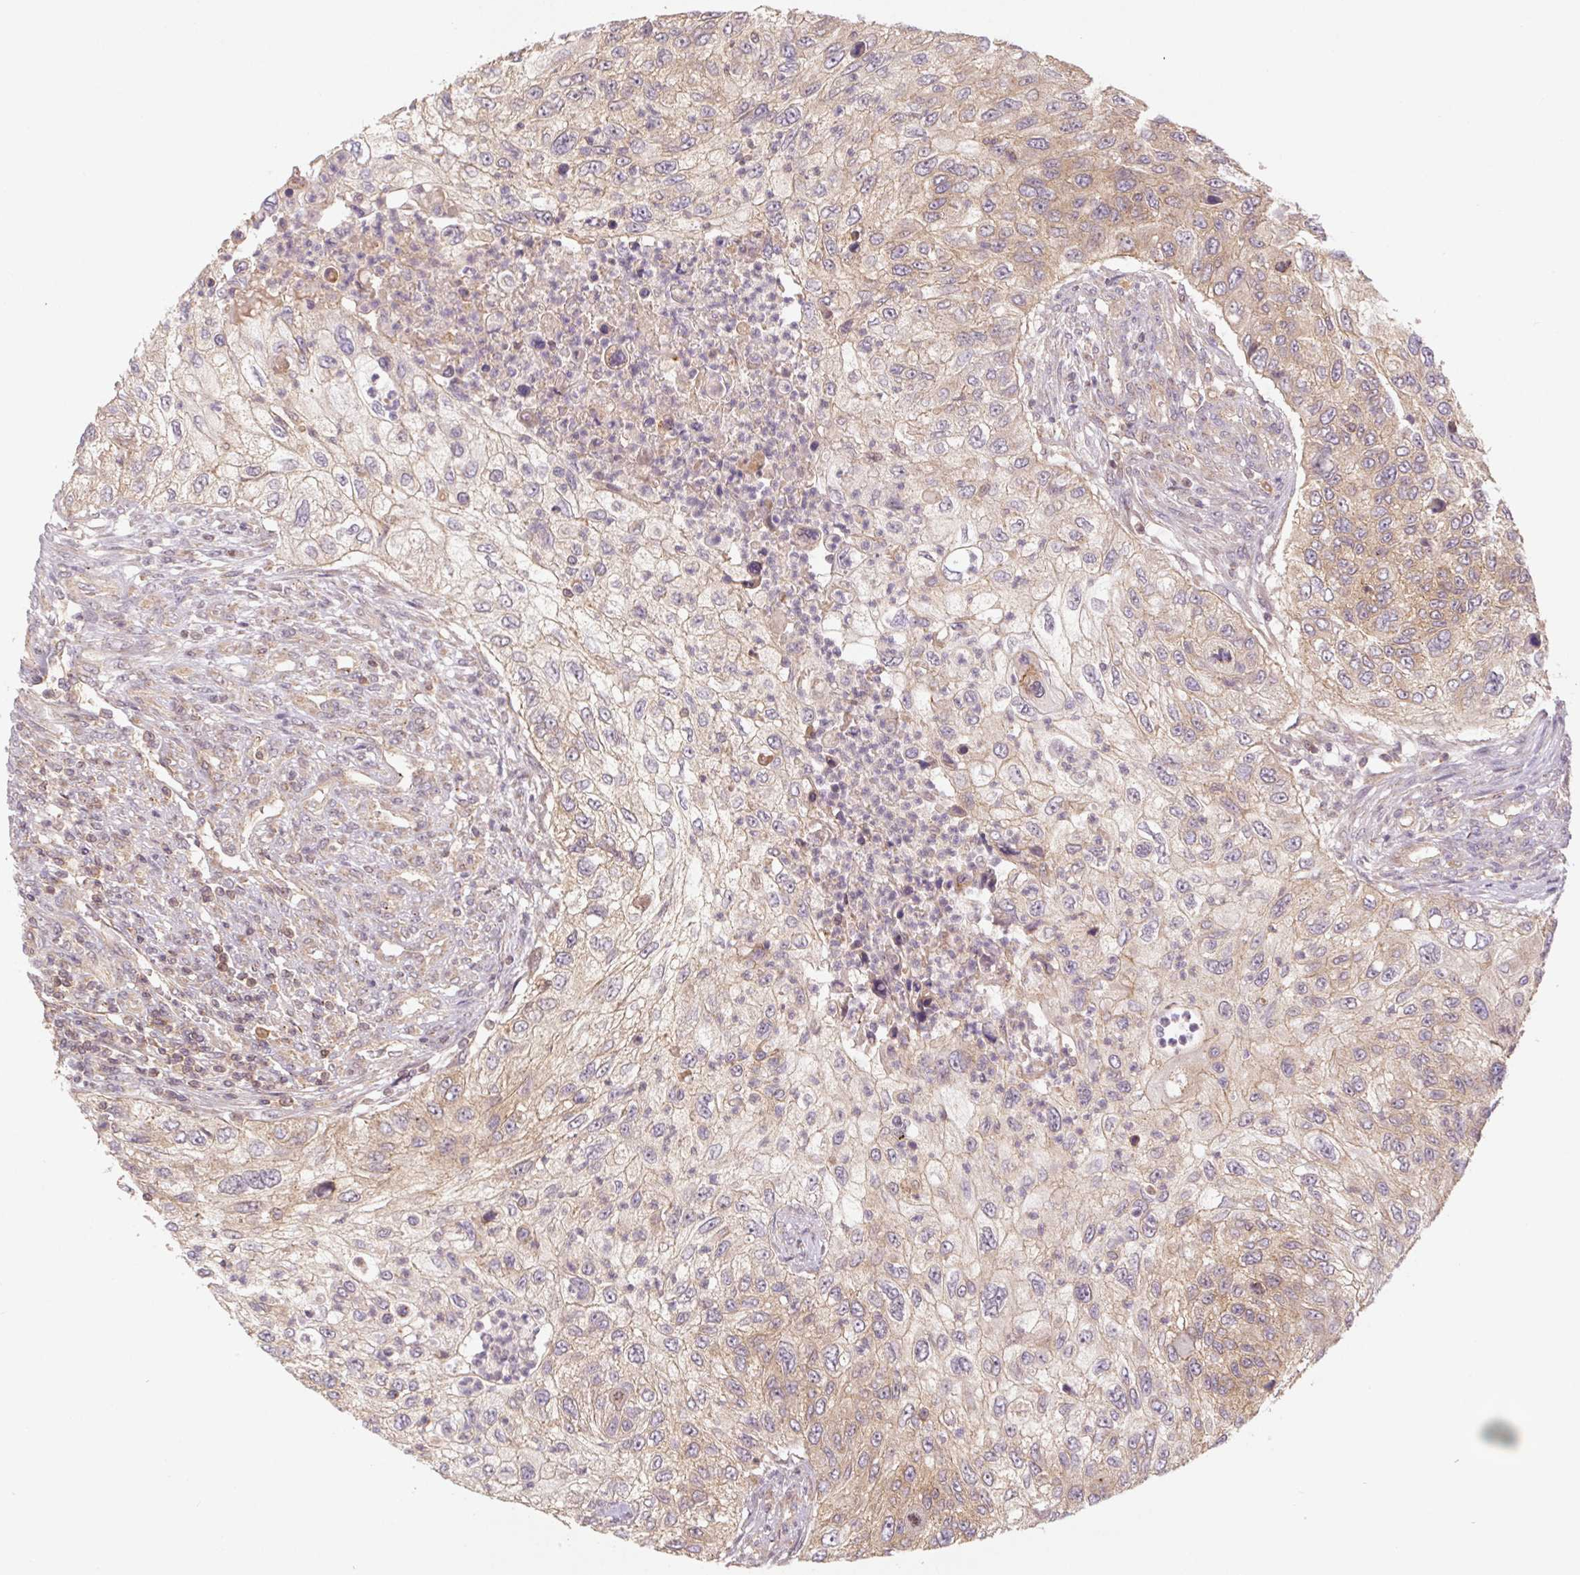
{"staining": {"intensity": "weak", "quantity": "25%-75%", "location": "cytoplasmic/membranous"}, "tissue": "urothelial cancer", "cell_type": "Tumor cells", "image_type": "cancer", "snomed": [{"axis": "morphology", "description": "Urothelial carcinoma, High grade"}, {"axis": "topography", "description": "Urinary bladder"}], "caption": "Immunohistochemical staining of human urothelial carcinoma (high-grade) exhibits low levels of weak cytoplasmic/membranous protein expression in about 25%-75% of tumor cells. The staining is performed using DAB (3,3'-diaminobenzidine) brown chromogen to label protein expression. The nuclei are counter-stained blue using hematoxylin.", "gene": "MTHFD1", "patient": {"sex": "female", "age": 60}}